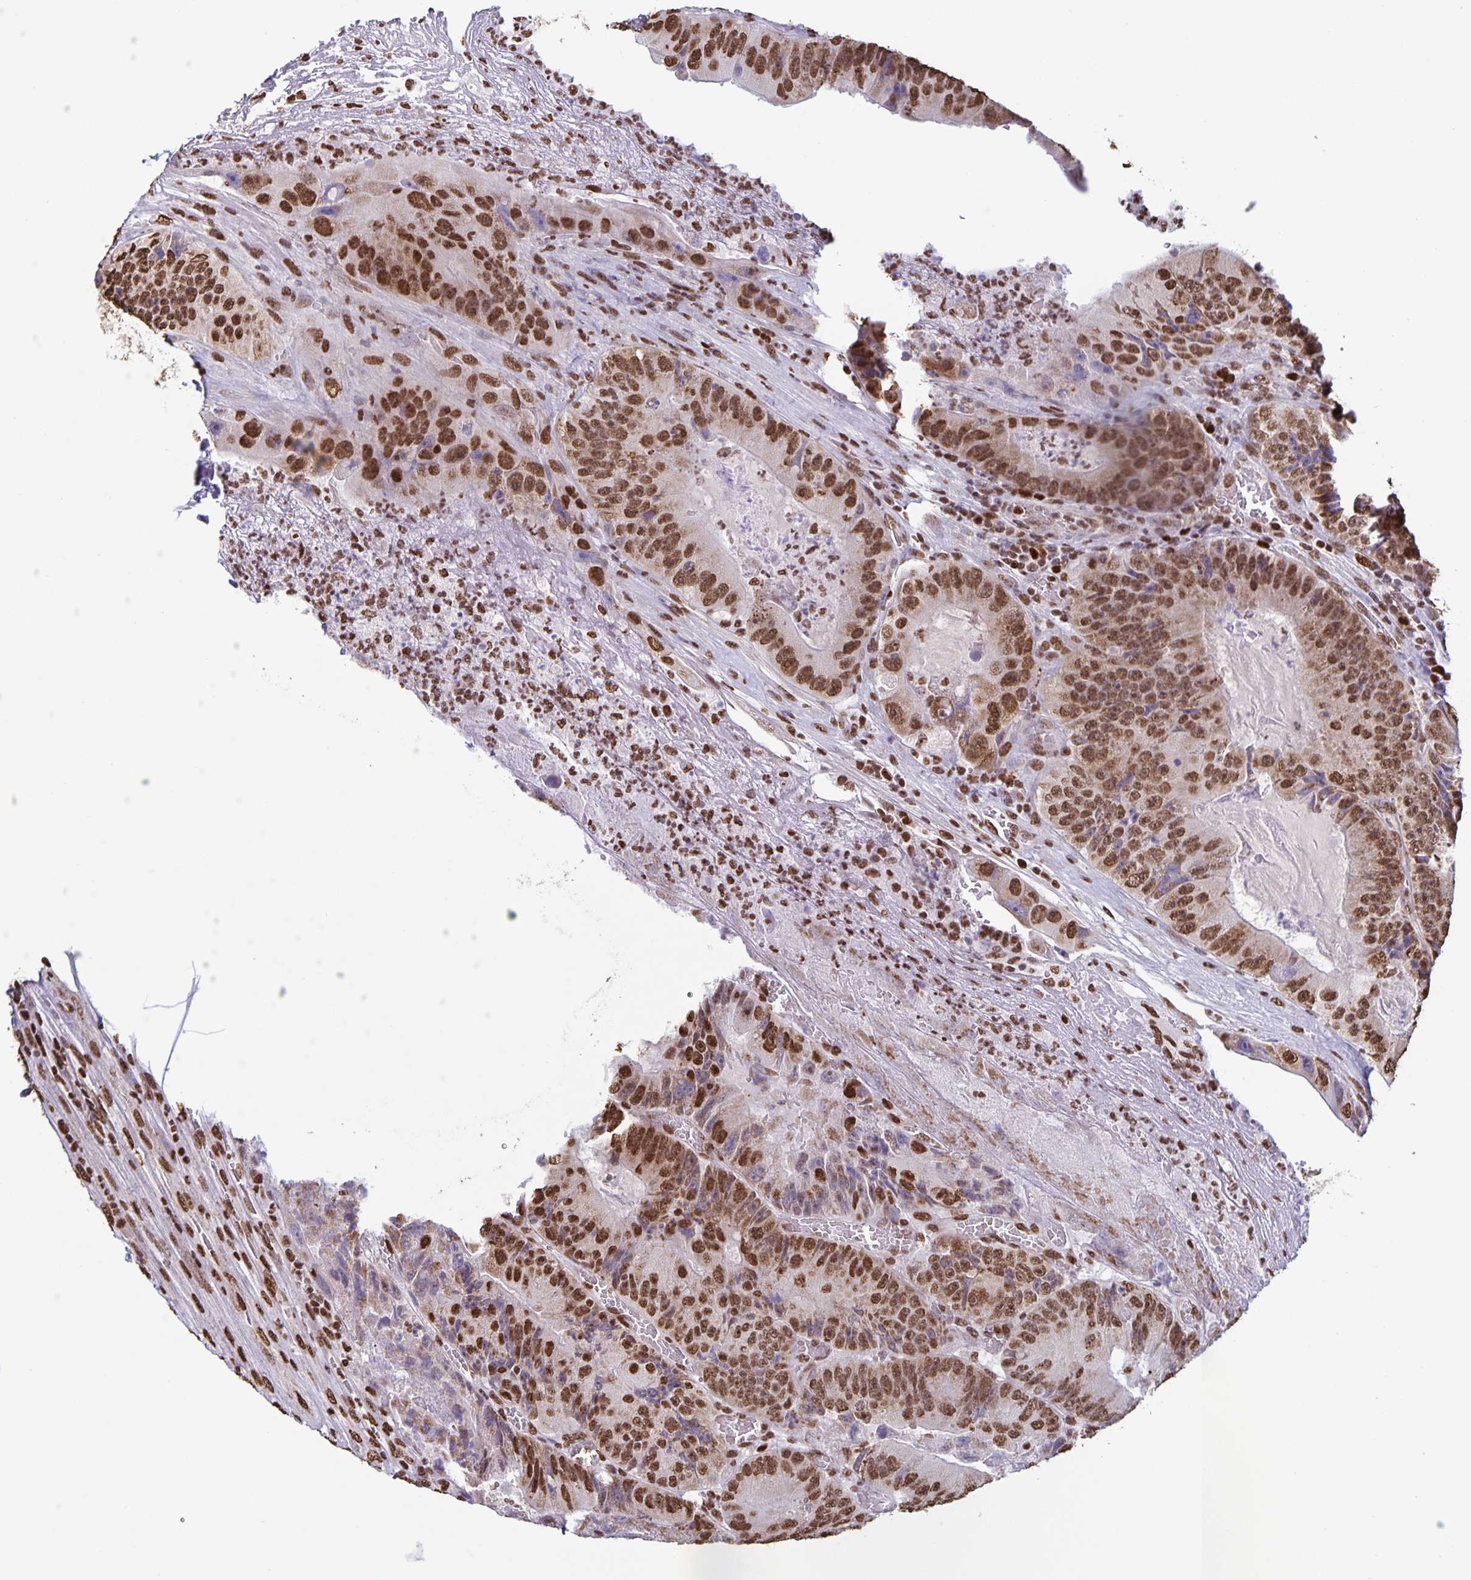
{"staining": {"intensity": "moderate", "quantity": ">75%", "location": "nuclear"}, "tissue": "colorectal cancer", "cell_type": "Tumor cells", "image_type": "cancer", "snomed": [{"axis": "morphology", "description": "Adenocarcinoma, NOS"}, {"axis": "topography", "description": "Colon"}], "caption": "Brown immunohistochemical staining in human adenocarcinoma (colorectal) demonstrates moderate nuclear expression in about >75% of tumor cells. The staining was performed using DAB (3,3'-diaminobenzidine), with brown indicating positive protein expression. Nuclei are stained blue with hematoxylin.", "gene": "DUT", "patient": {"sex": "female", "age": 86}}